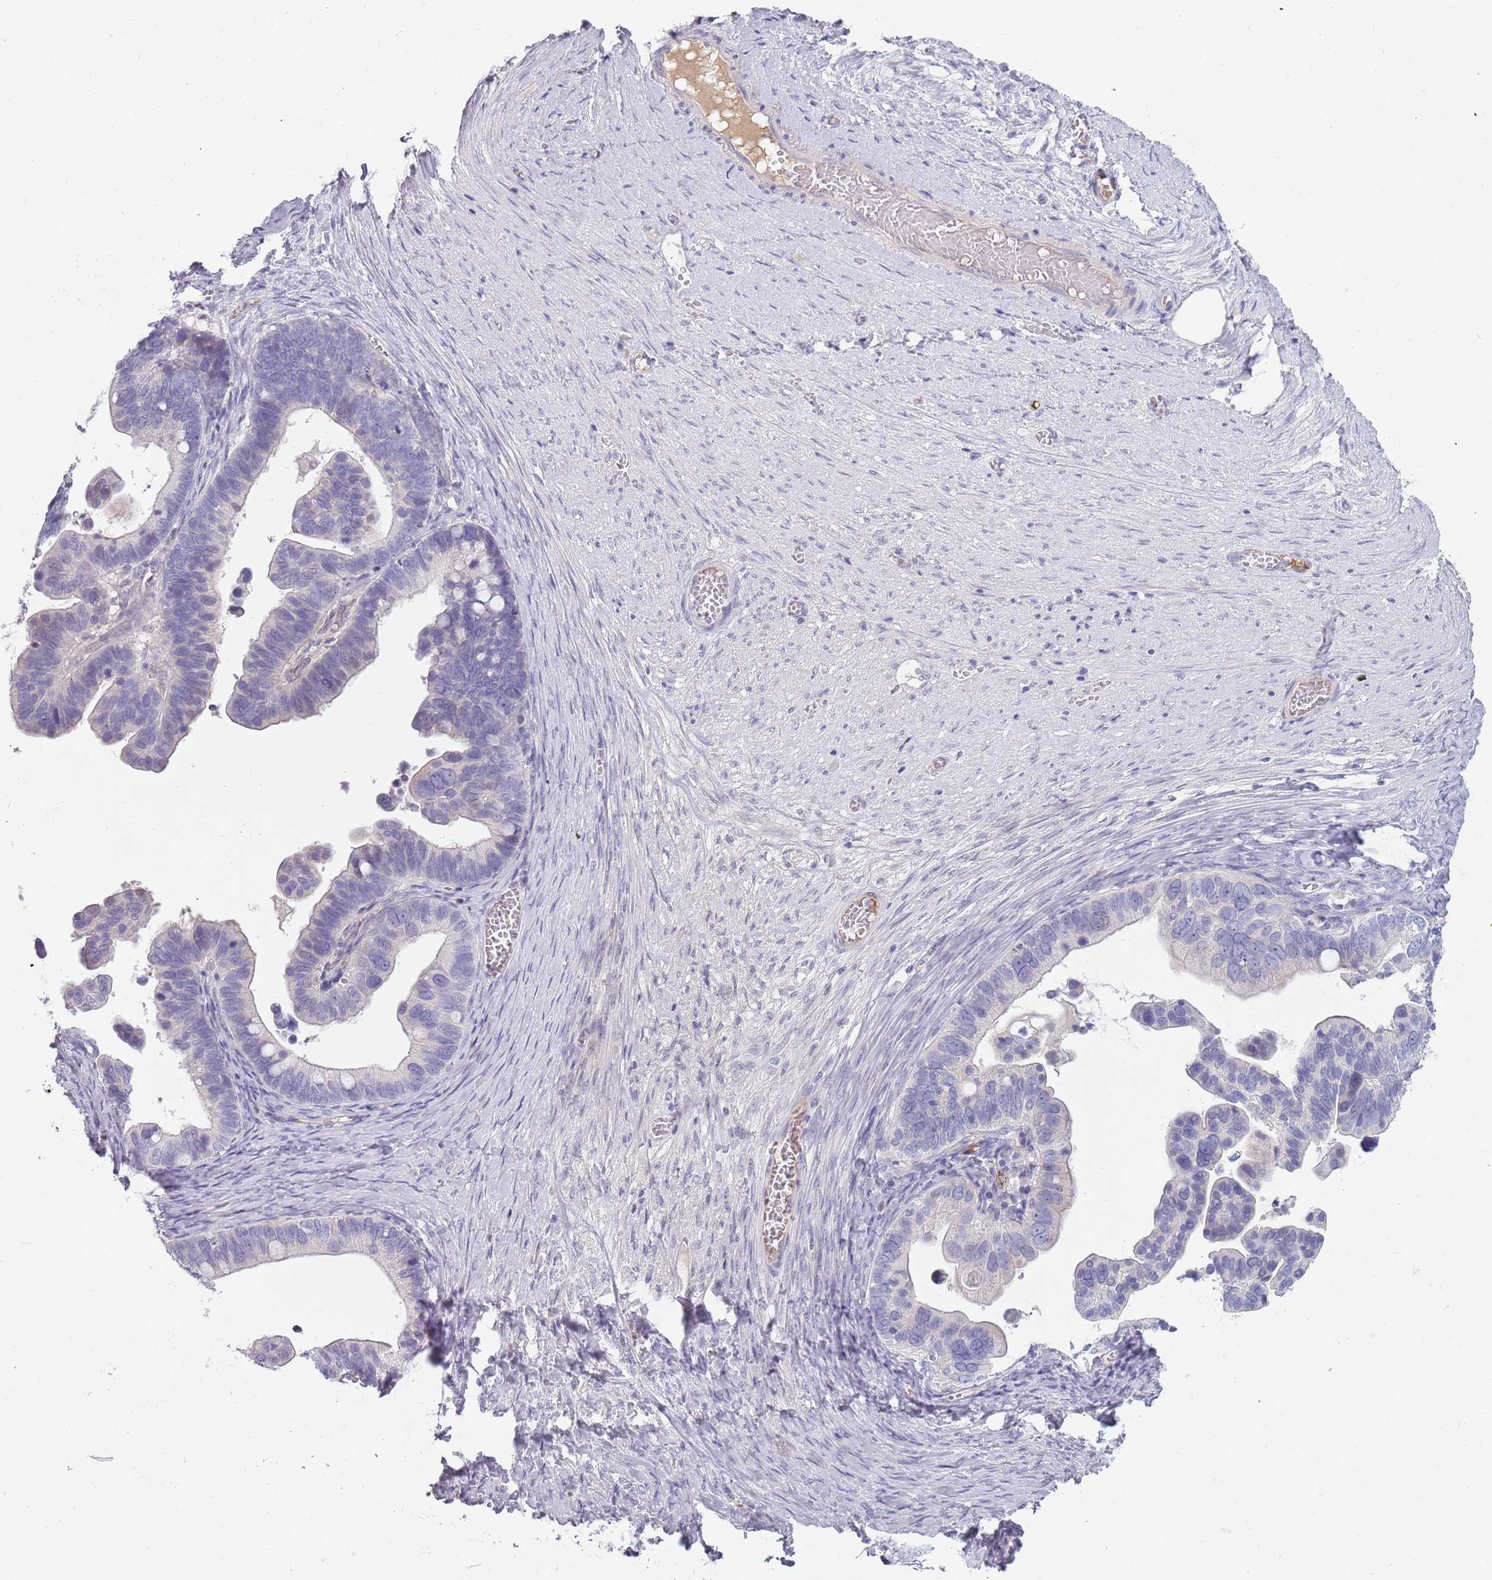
{"staining": {"intensity": "negative", "quantity": "none", "location": "none"}, "tissue": "ovarian cancer", "cell_type": "Tumor cells", "image_type": "cancer", "snomed": [{"axis": "morphology", "description": "Cystadenocarcinoma, serous, NOS"}, {"axis": "topography", "description": "Ovary"}], "caption": "High magnification brightfield microscopy of ovarian cancer stained with DAB (3,3'-diaminobenzidine) (brown) and counterstained with hematoxylin (blue): tumor cells show no significant expression.", "gene": "DDX4", "patient": {"sex": "female", "age": 56}}